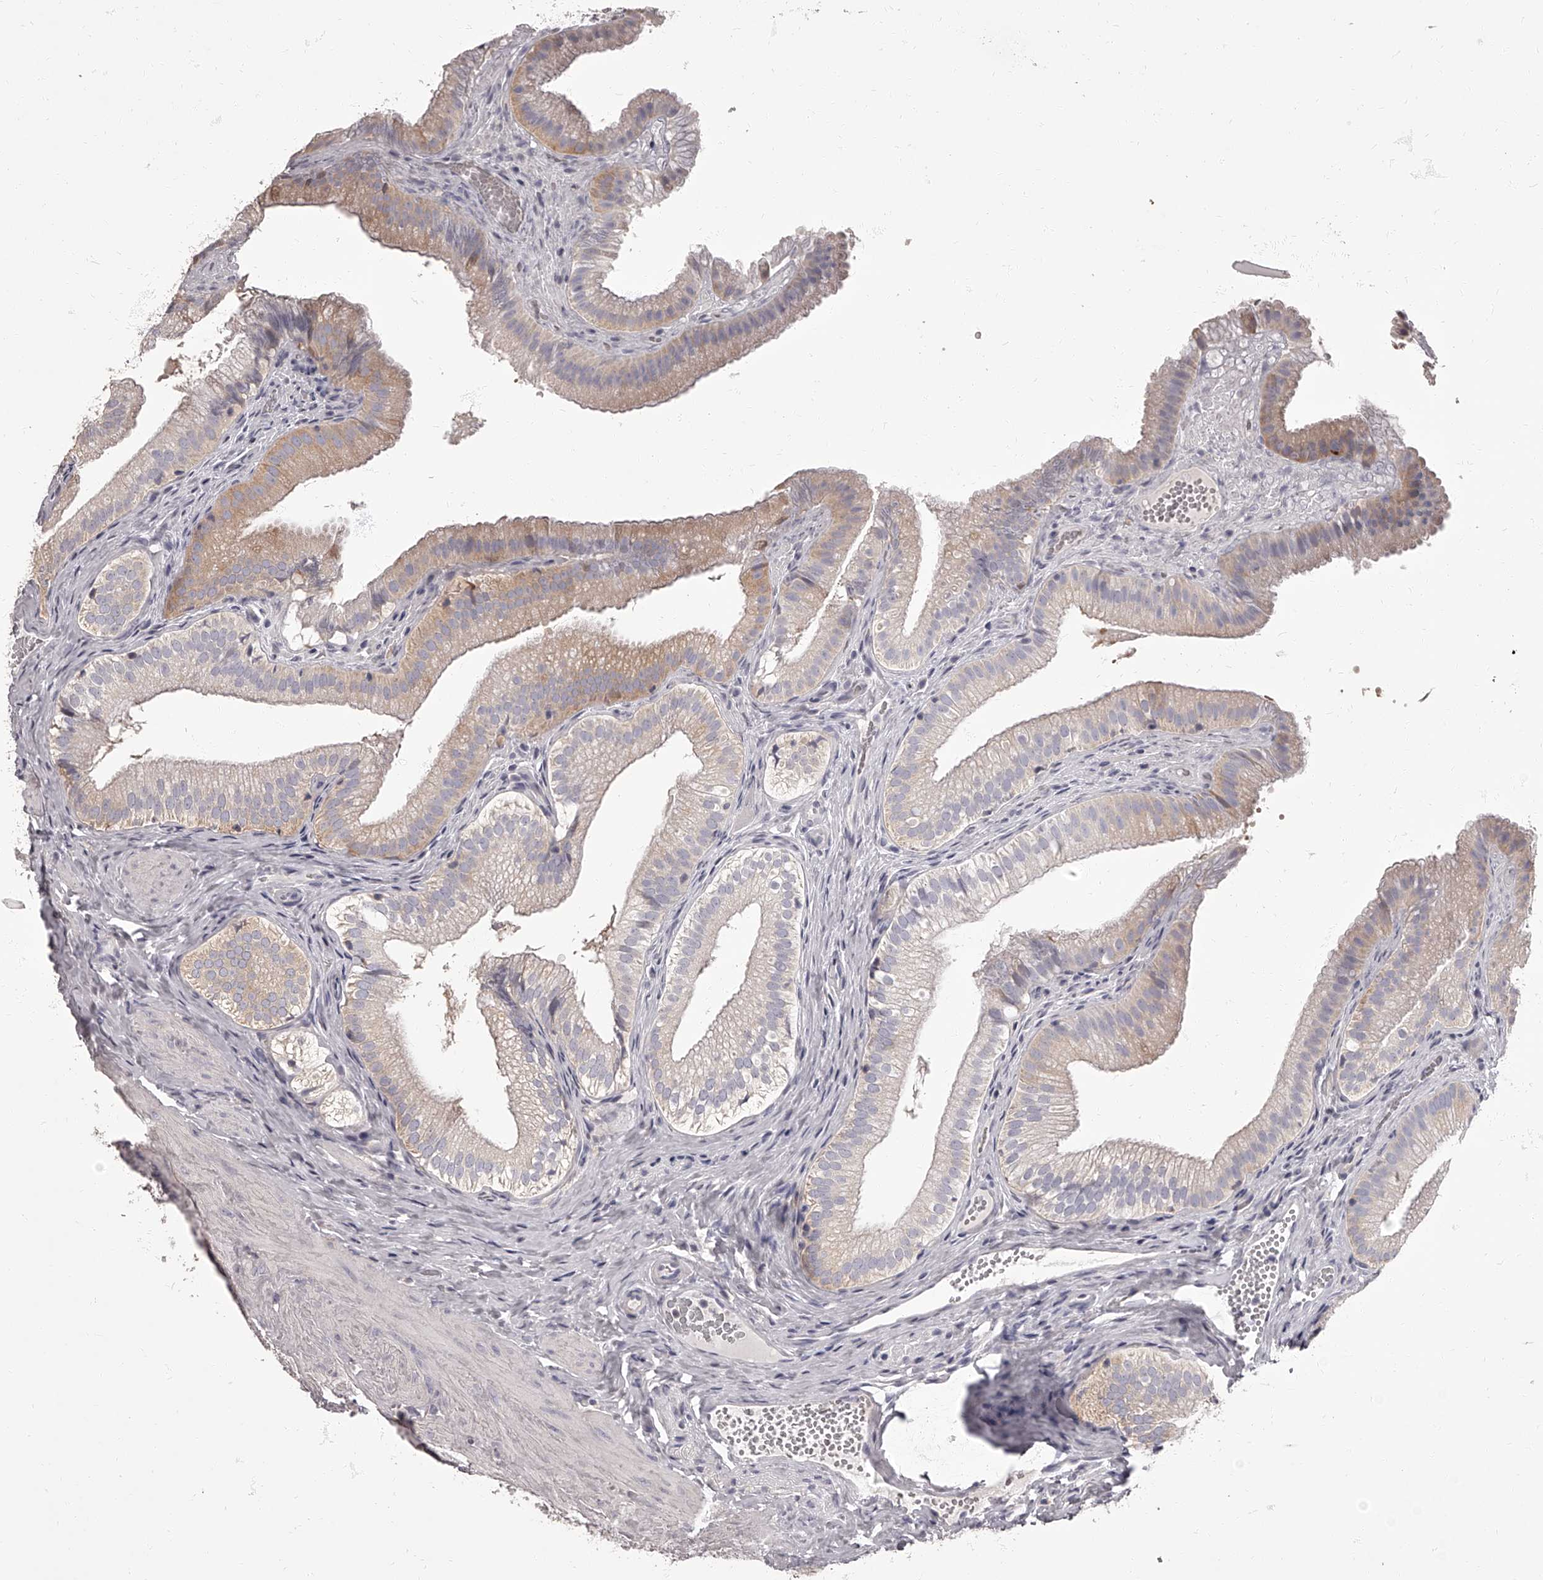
{"staining": {"intensity": "weak", "quantity": "<25%", "location": "cytoplasmic/membranous"}, "tissue": "gallbladder", "cell_type": "Glandular cells", "image_type": "normal", "snomed": [{"axis": "morphology", "description": "Normal tissue, NOS"}, {"axis": "topography", "description": "Gallbladder"}], "caption": "Protein analysis of benign gallbladder demonstrates no significant positivity in glandular cells. (Brightfield microscopy of DAB (3,3'-diaminobenzidine) immunohistochemistry (IHC) at high magnification).", "gene": "APEH", "patient": {"sex": "female", "age": 30}}